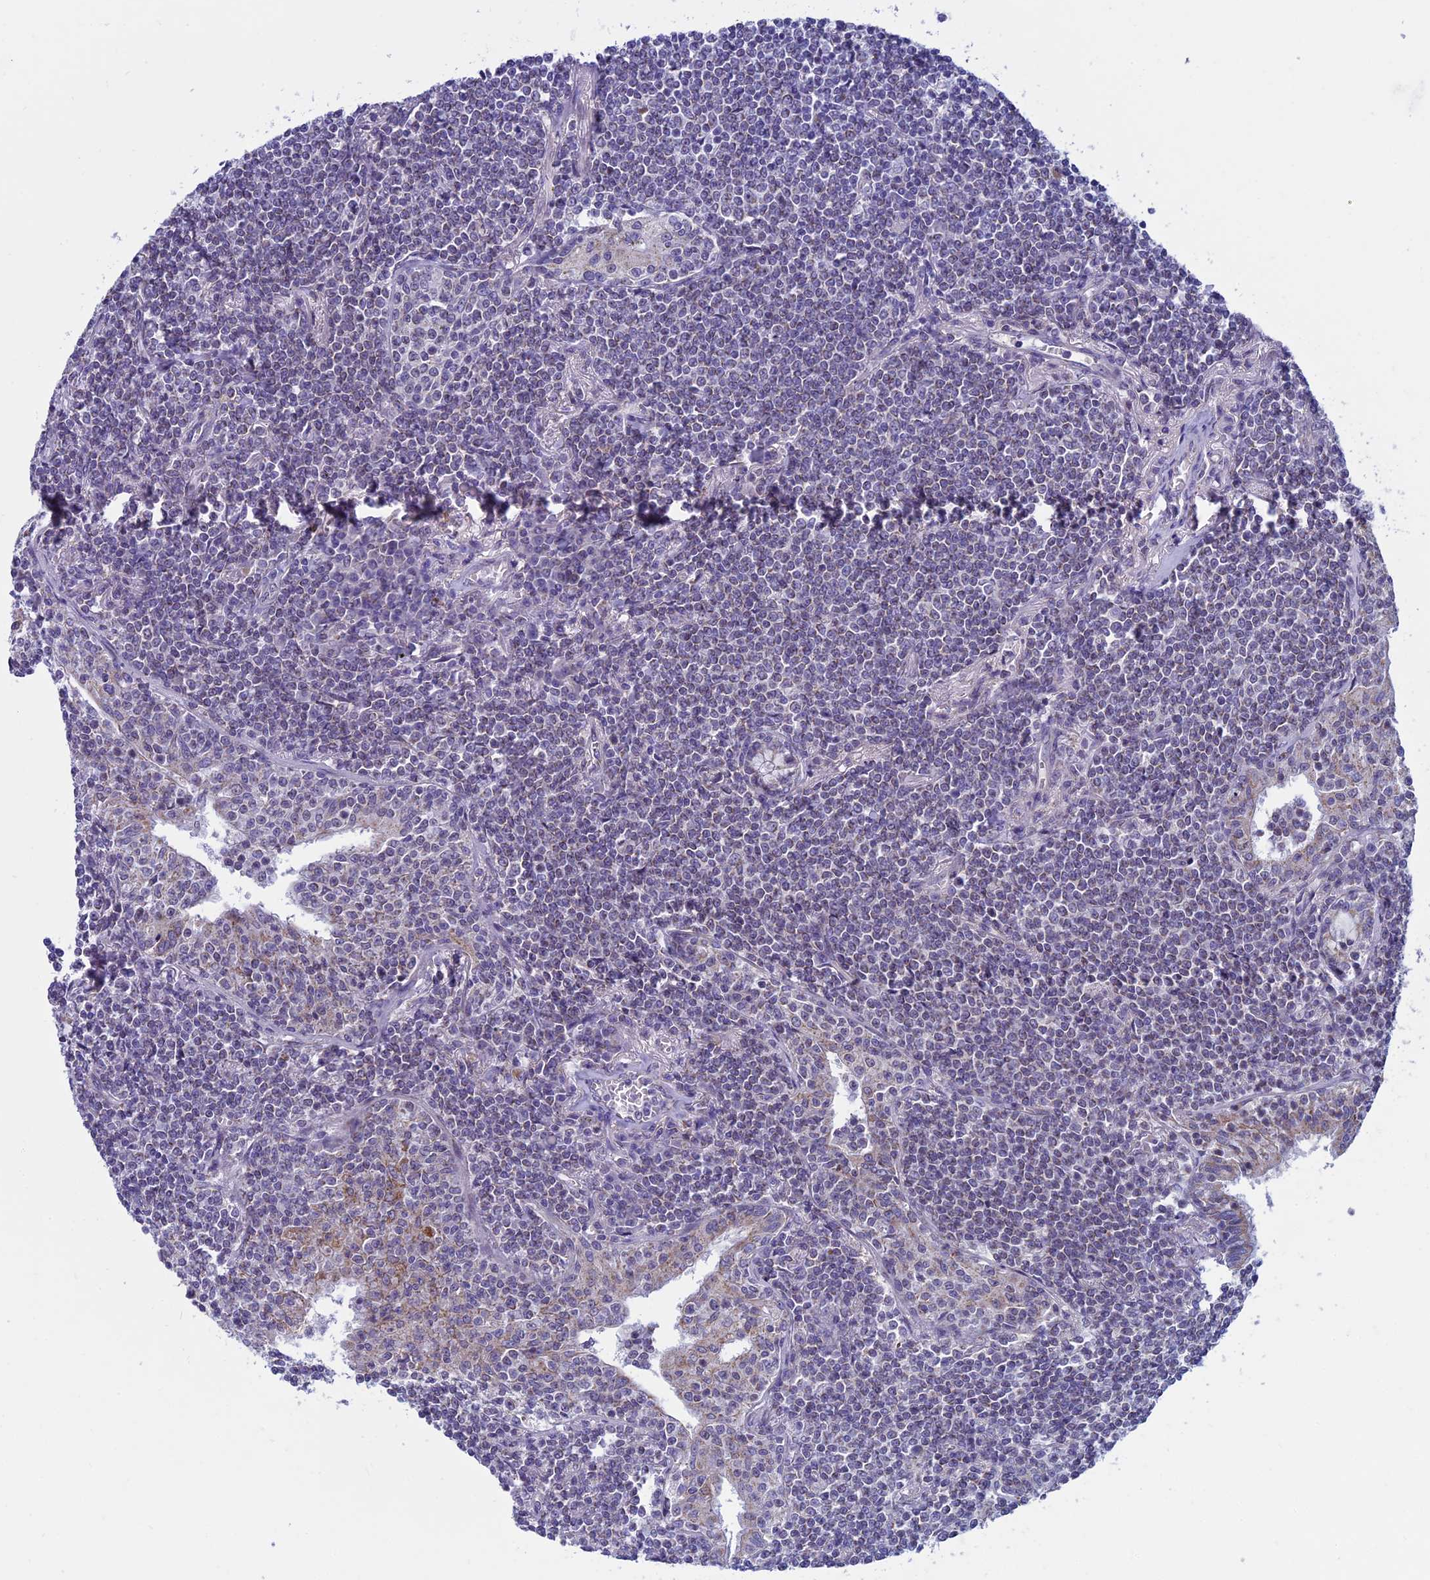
{"staining": {"intensity": "negative", "quantity": "none", "location": "none"}, "tissue": "lymphoma", "cell_type": "Tumor cells", "image_type": "cancer", "snomed": [{"axis": "morphology", "description": "Malignant lymphoma, non-Hodgkin's type, Low grade"}, {"axis": "topography", "description": "Lung"}], "caption": "Immunohistochemistry (IHC) of malignant lymphoma, non-Hodgkin's type (low-grade) demonstrates no staining in tumor cells.", "gene": "MFSD12", "patient": {"sex": "female", "age": 71}}